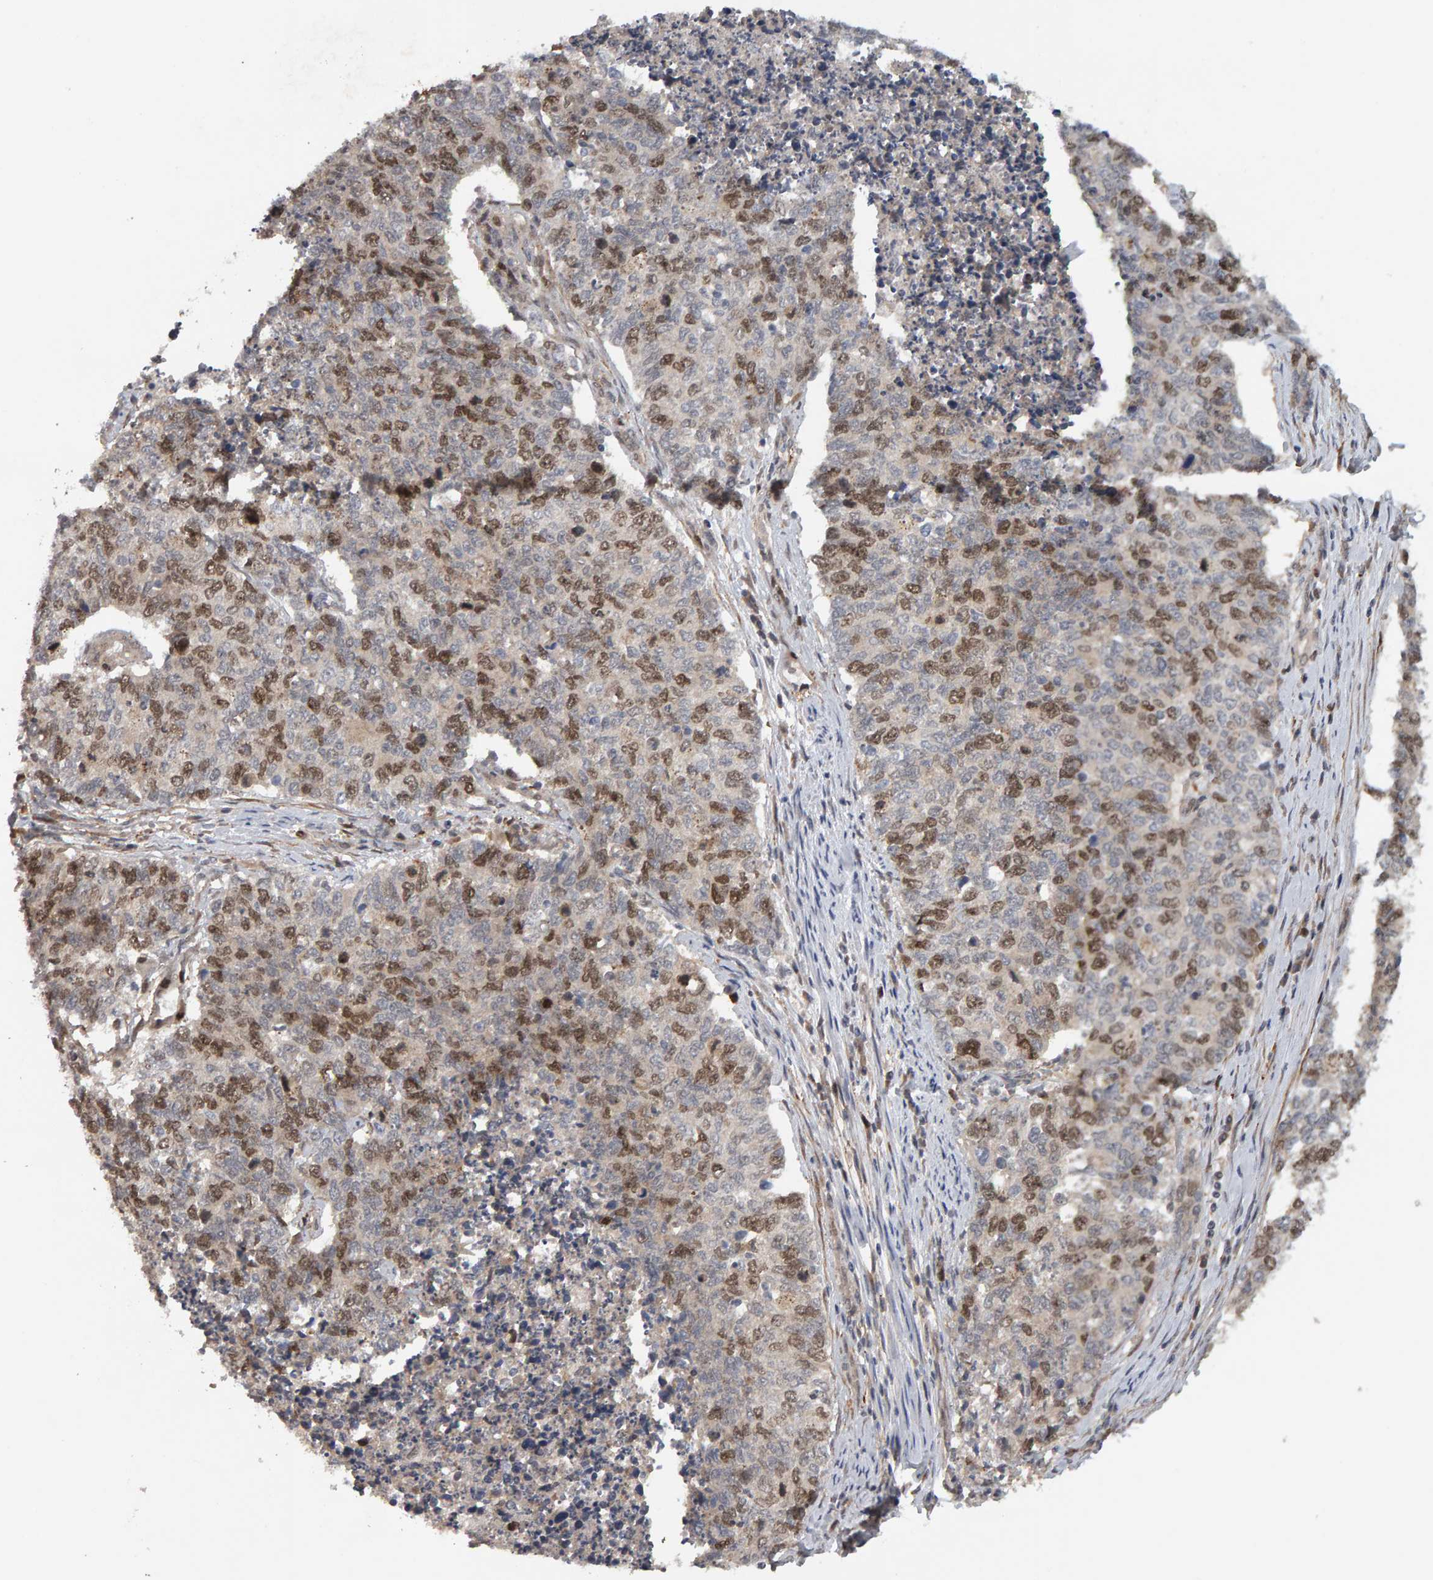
{"staining": {"intensity": "moderate", "quantity": "25%-75%", "location": "nuclear"}, "tissue": "cervical cancer", "cell_type": "Tumor cells", "image_type": "cancer", "snomed": [{"axis": "morphology", "description": "Squamous cell carcinoma, NOS"}, {"axis": "topography", "description": "Cervix"}], "caption": "IHC of human squamous cell carcinoma (cervical) reveals medium levels of moderate nuclear expression in approximately 25%-75% of tumor cells.", "gene": "CDCA5", "patient": {"sex": "female", "age": 63}}